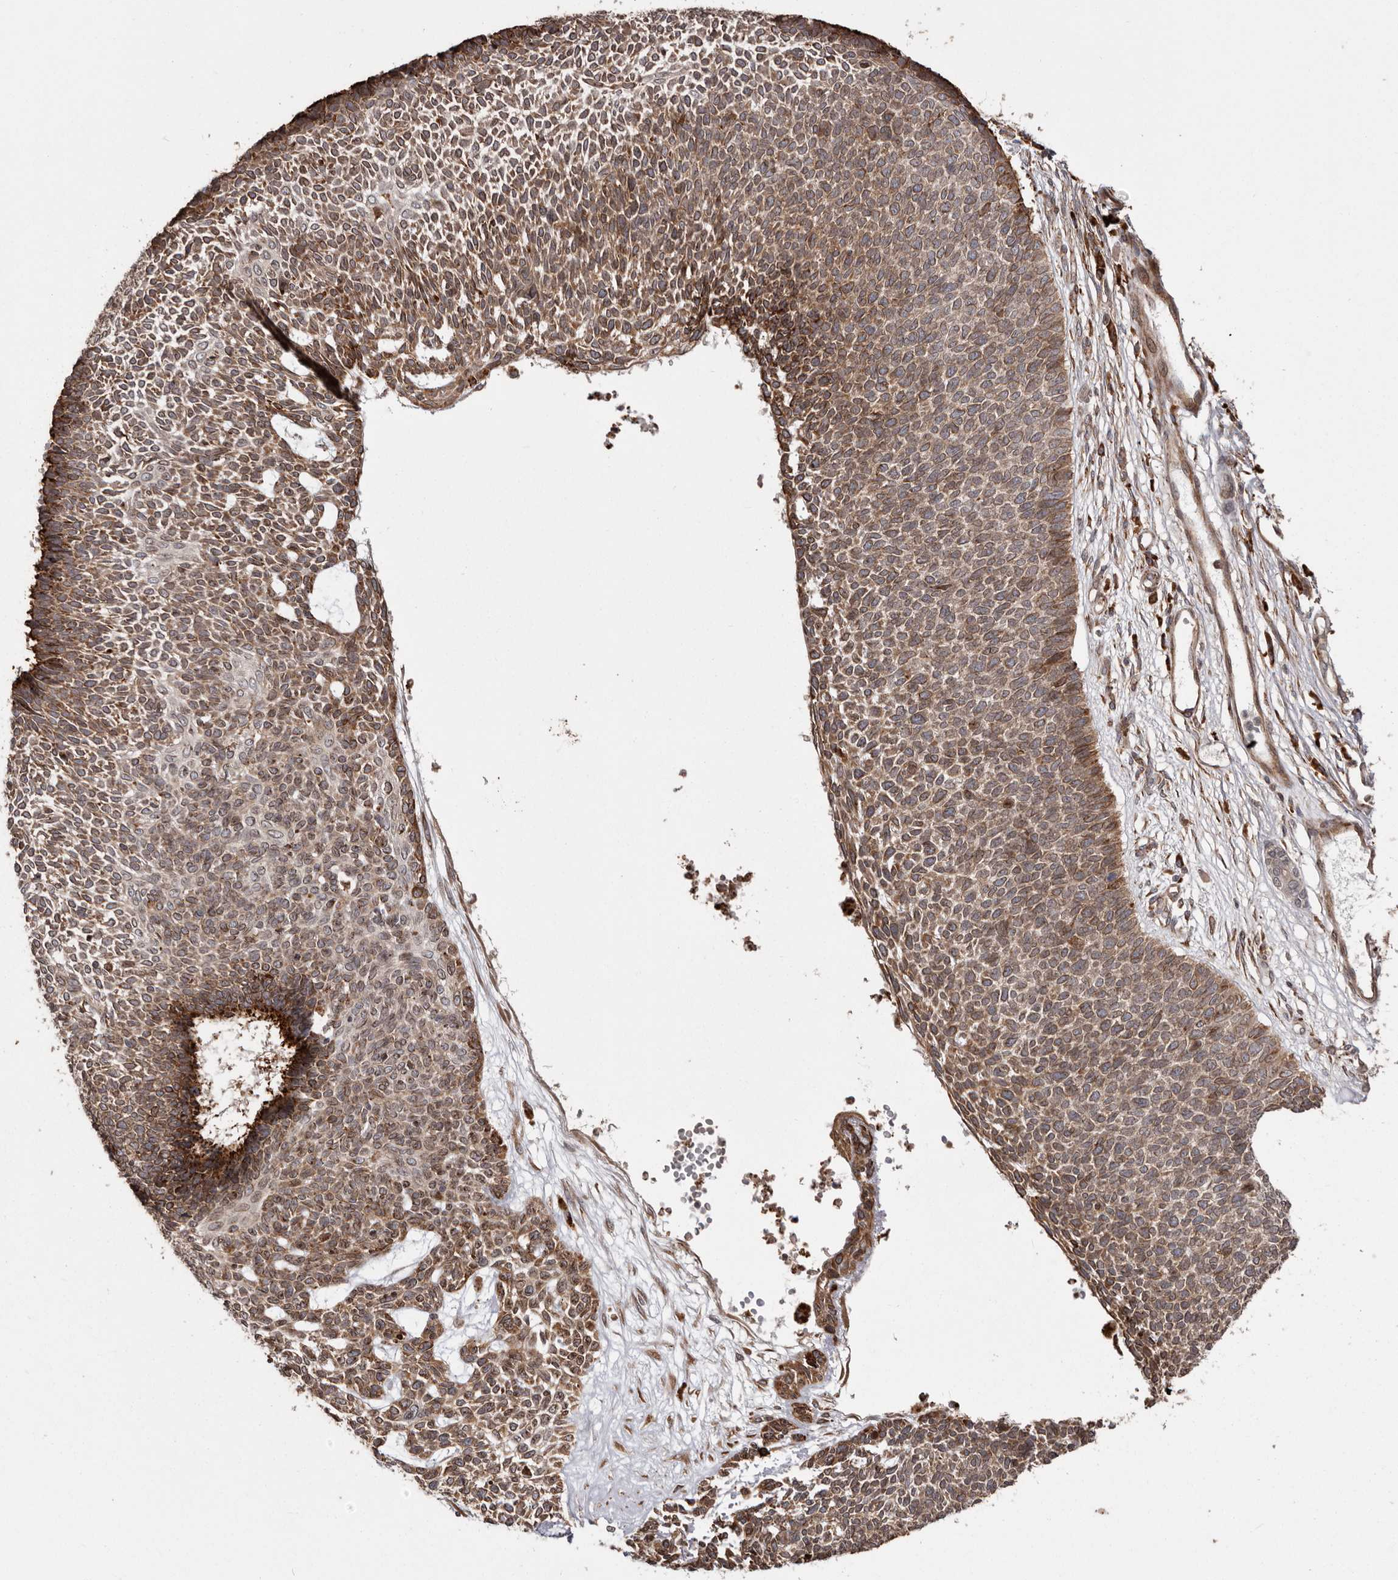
{"staining": {"intensity": "moderate", "quantity": ">75%", "location": "cytoplasmic/membranous"}, "tissue": "skin cancer", "cell_type": "Tumor cells", "image_type": "cancer", "snomed": [{"axis": "morphology", "description": "Basal cell carcinoma"}, {"axis": "topography", "description": "Skin"}], "caption": "A high-resolution micrograph shows immunohistochemistry (IHC) staining of skin basal cell carcinoma, which reveals moderate cytoplasmic/membranous expression in about >75% of tumor cells. (DAB = brown stain, brightfield microscopy at high magnification).", "gene": "NUP43", "patient": {"sex": "female", "age": 84}}